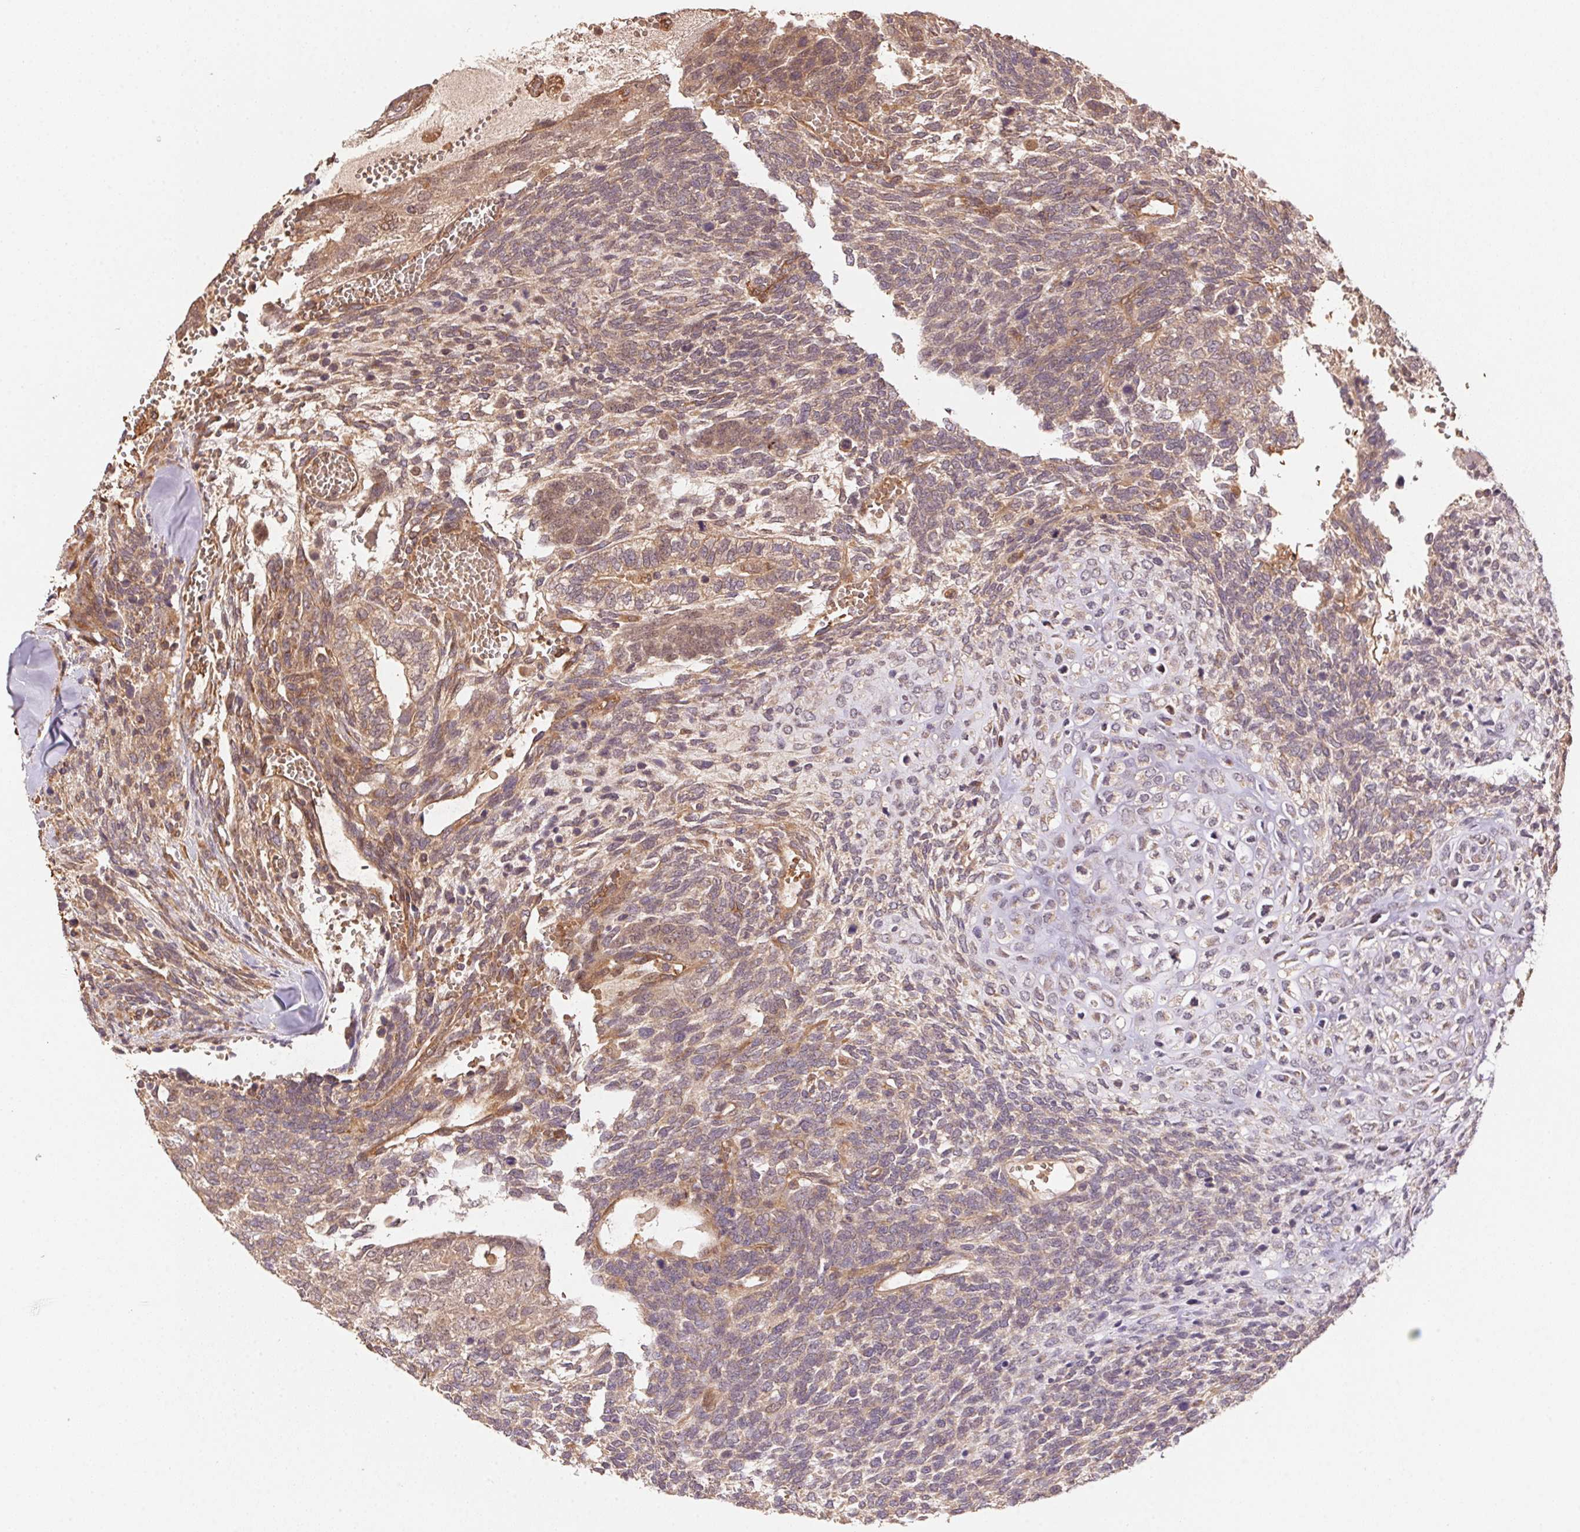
{"staining": {"intensity": "moderate", "quantity": "25%-75%", "location": "cytoplasmic/membranous"}, "tissue": "testis cancer", "cell_type": "Tumor cells", "image_type": "cancer", "snomed": [{"axis": "morphology", "description": "Normal tissue, NOS"}, {"axis": "morphology", "description": "Carcinoma, Embryonal, NOS"}, {"axis": "topography", "description": "Testis"}, {"axis": "topography", "description": "Epididymis"}], "caption": "IHC (DAB (3,3'-diaminobenzidine)) staining of human testis embryonal carcinoma exhibits moderate cytoplasmic/membranous protein positivity in about 25%-75% of tumor cells. (brown staining indicates protein expression, while blue staining denotes nuclei).", "gene": "USE1", "patient": {"sex": "male", "age": 23}}